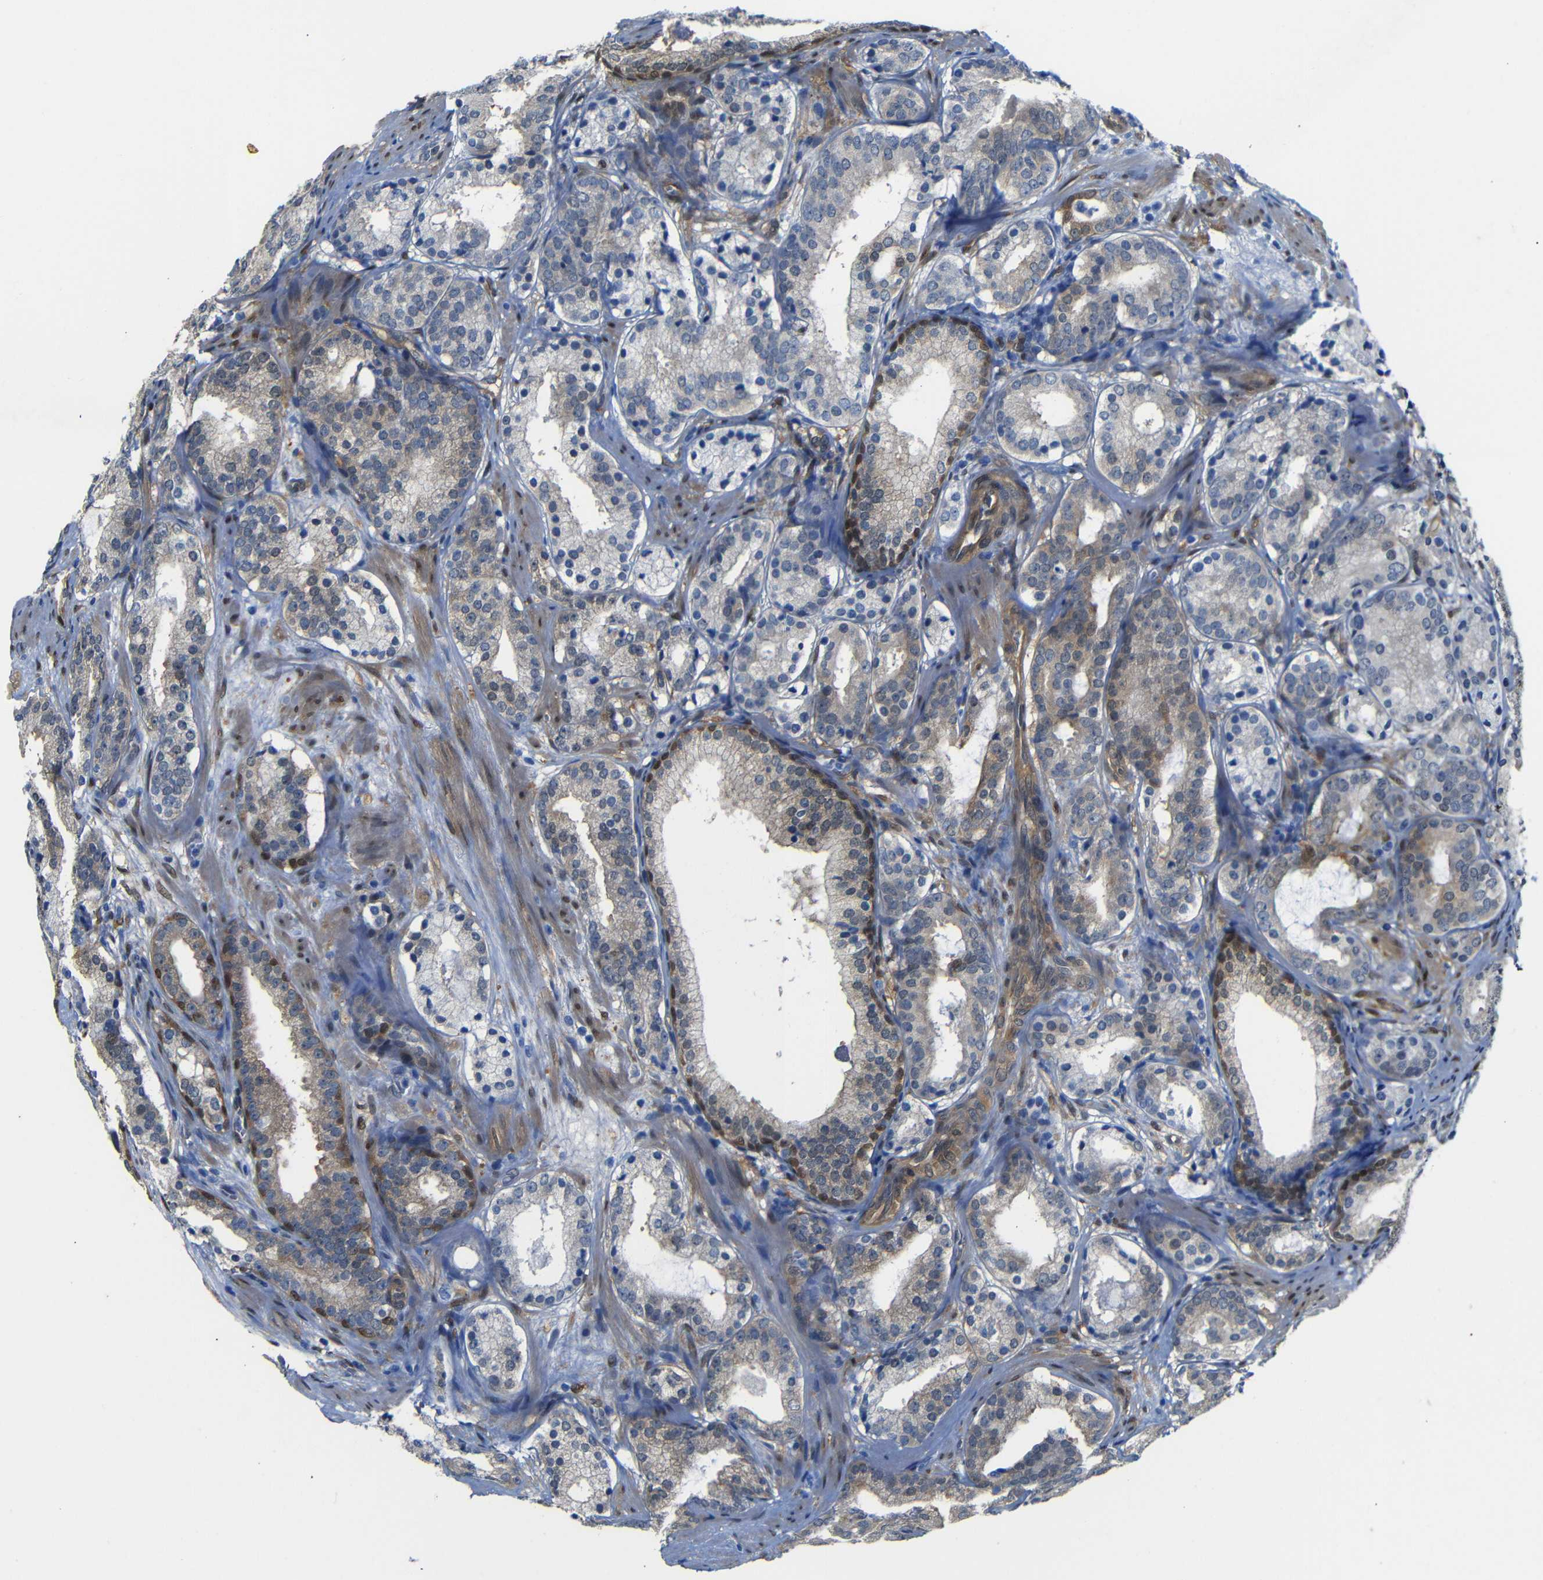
{"staining": {"intensity": "moderate", "quantity": "<25%", "location": "cytoplasmic/membranous"}, "tissue": "prostate cancer", "cell_type": "Tumor cells", "image_type": "cancer", "snomed": [{"axis": "morphology", "description": "Adenocarcinoma, Low grade"}, {"axis": "topography", "description": "Prostate"}], "caption": "The micrograph shows staining of prostate cancer (adenocarcinoma (low-grade)), revealing moderate cytoplasmic/membranous protein staining (brown color) within tumor cells.", "gene": "YAP1", "patient": {"sex": "male", "age": 69}}